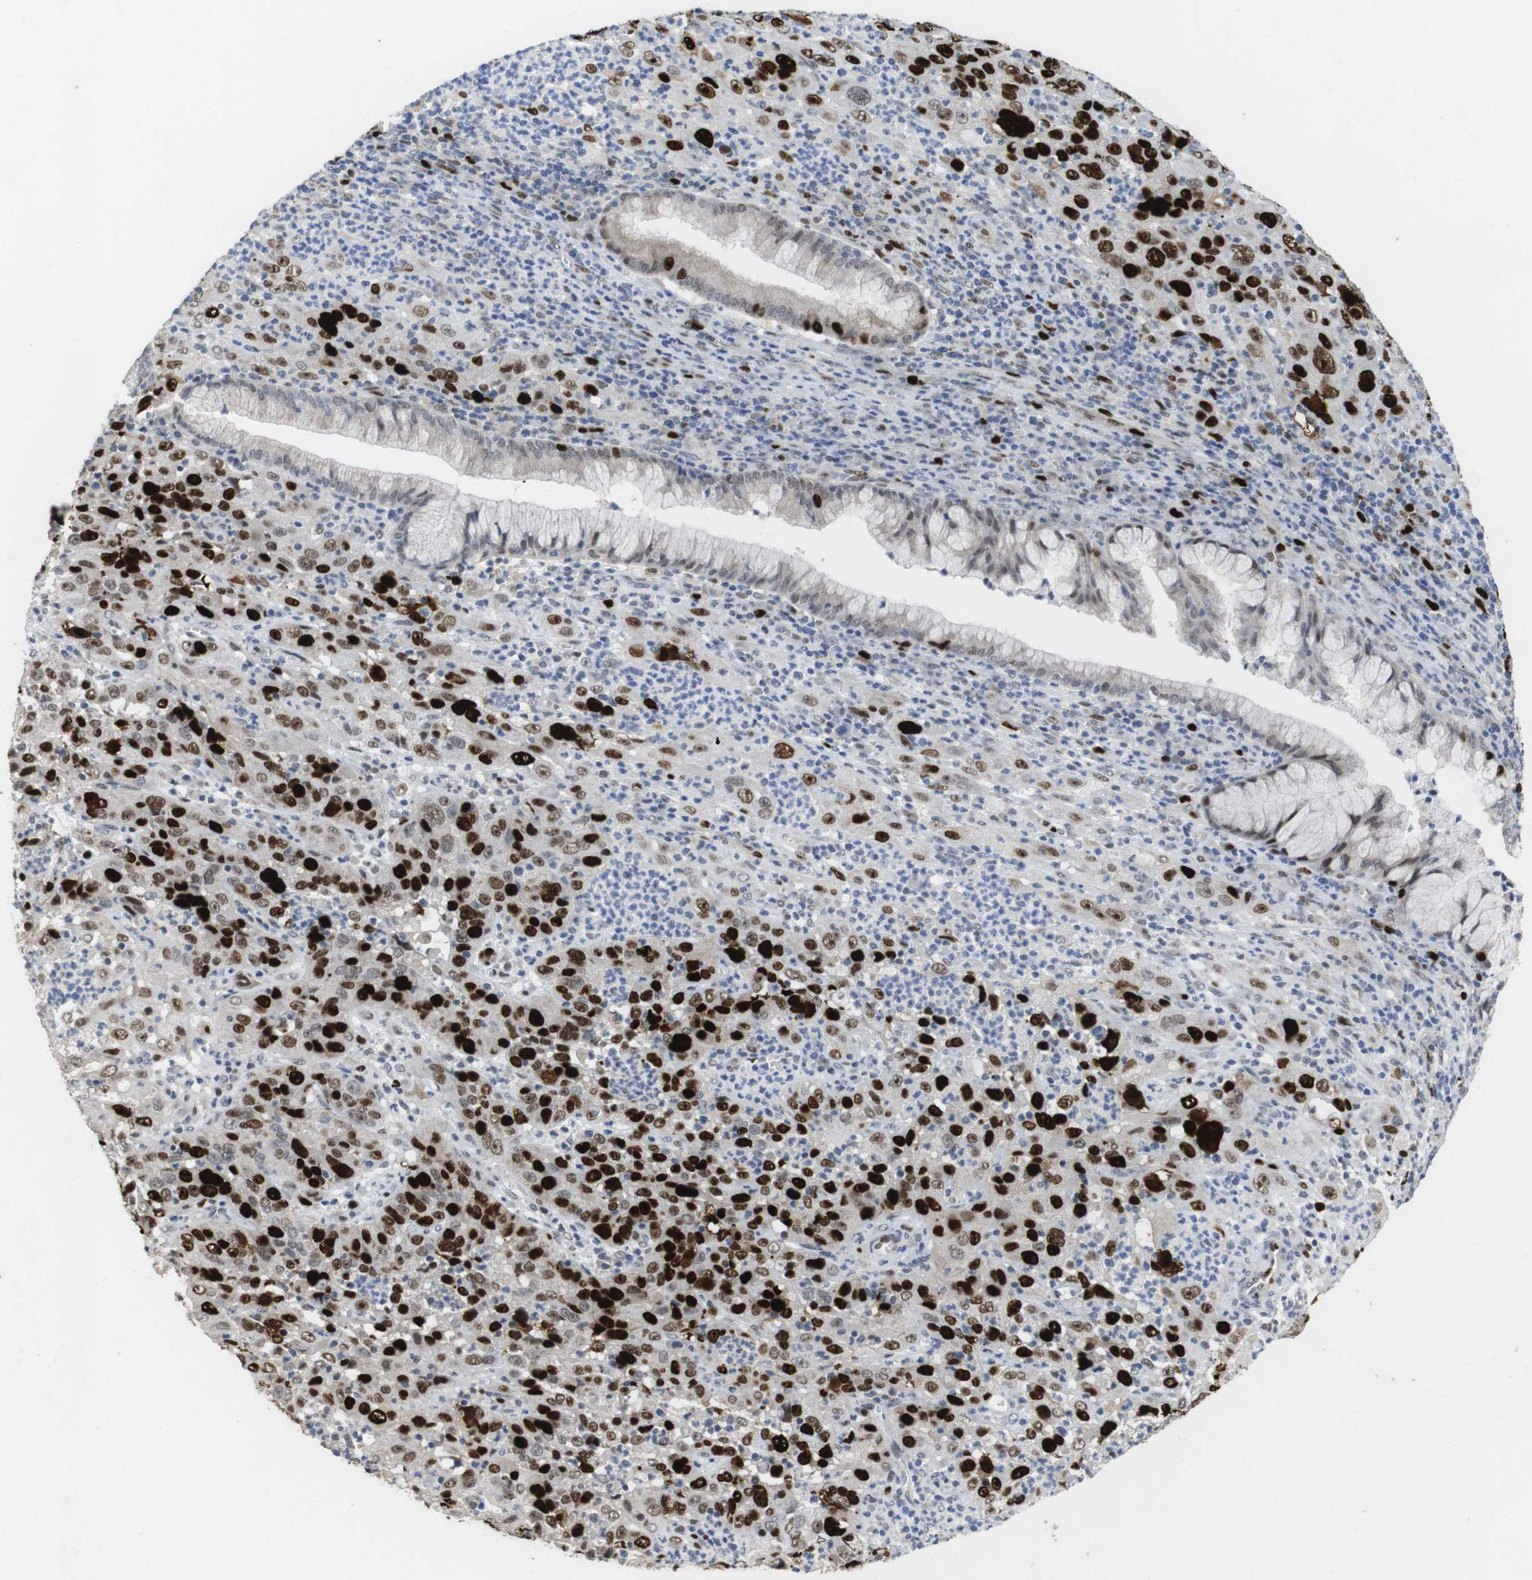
{"staining": {"intensity": "strong", "quantity": ">75%", "location": "nuclear"}, "tissue": "cervical cancer", "cell_type": "Tumor cells", "image_type": "cancer", "snomed": [{"axis": "morphology", "description": "Squamous cell carcinoma, NOS"}, {"axis": "topography", "description": "Cervix"}], "caption": "The image displays a brown stain indicating the presence of a protein in the nuclear of tumor cells in cervical squamous cell carcinoma. Nuclei are stained in blue.", "gene": "KPNA2", "patient": {"sex": "female", "age": 32}}